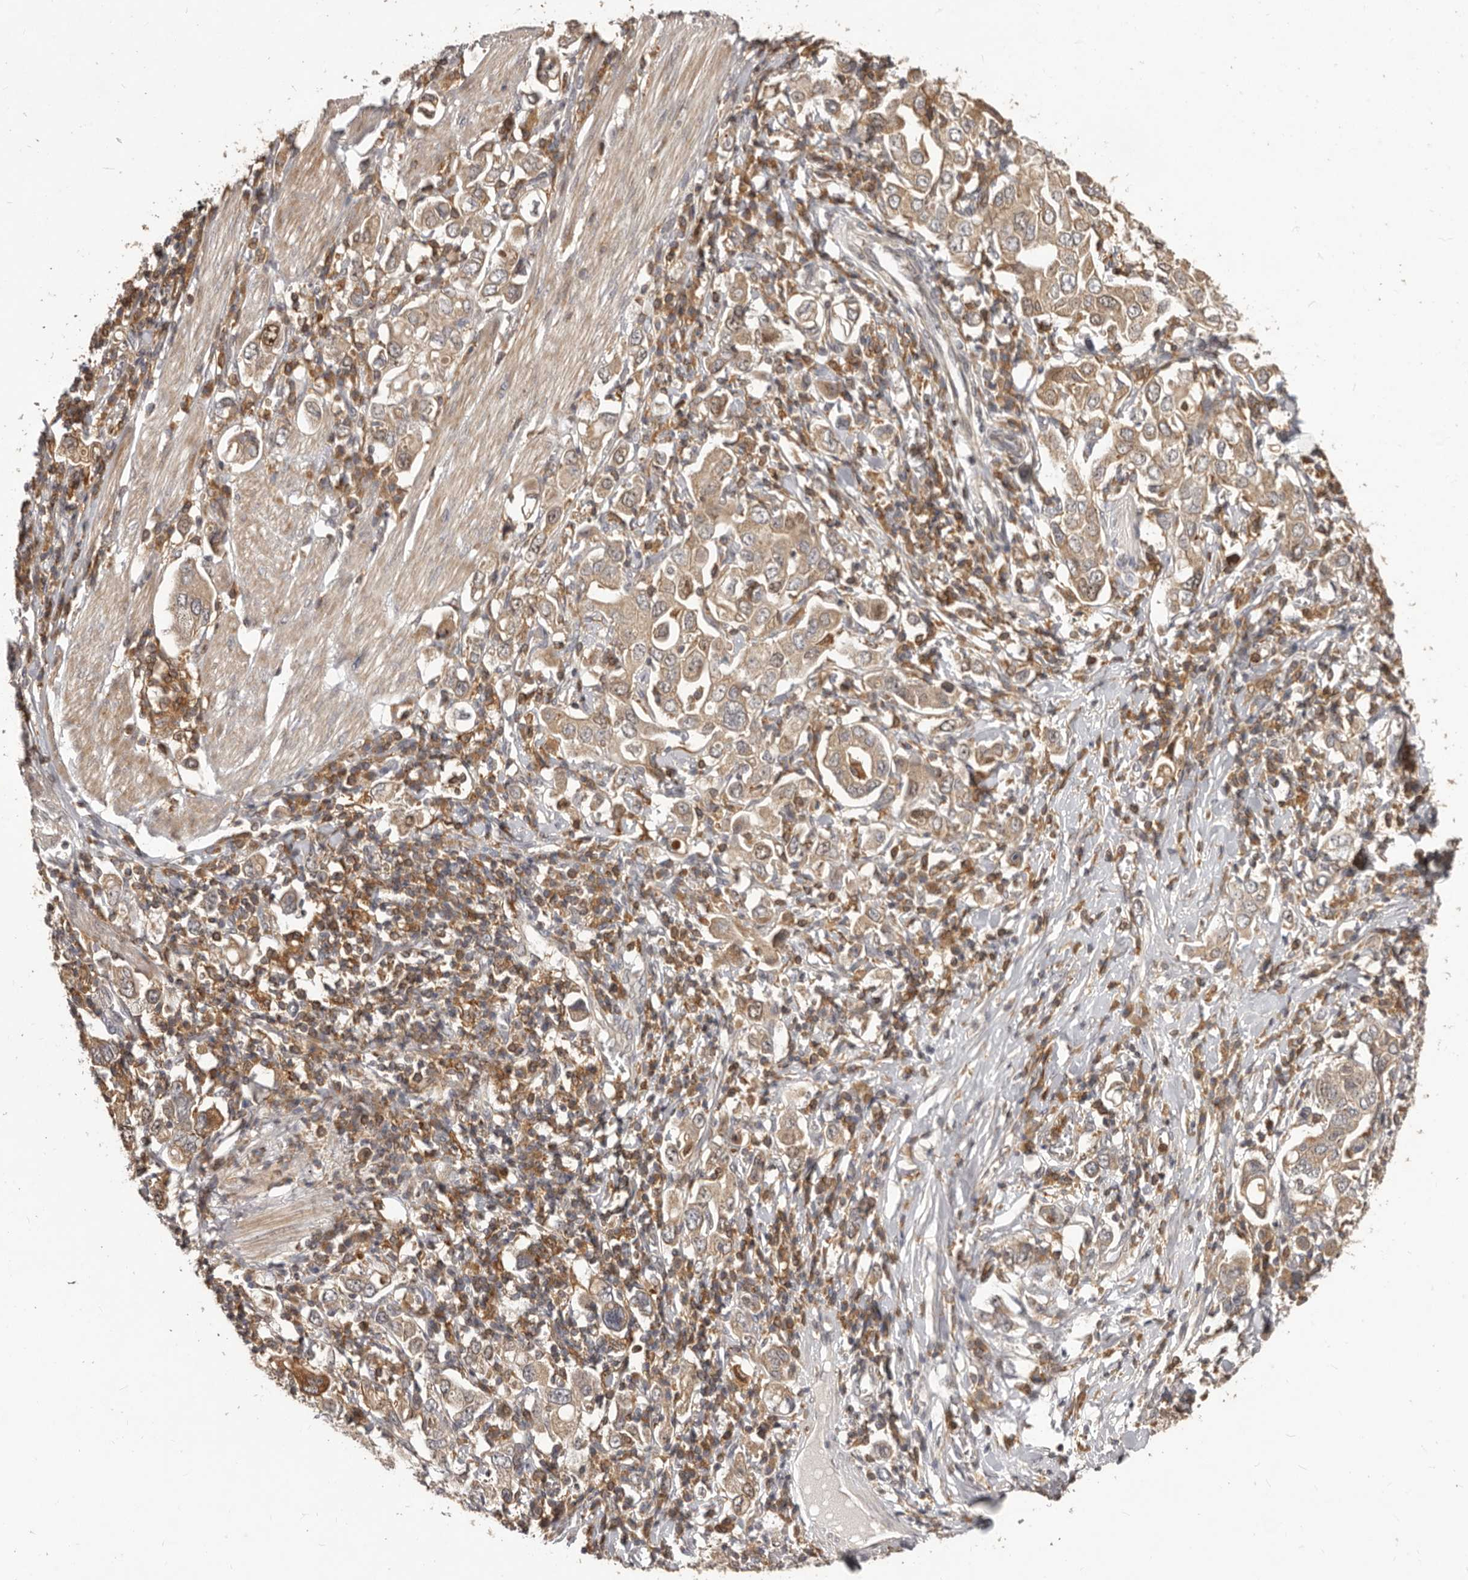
{"staining": {"intensity": "weak", "quantity": ">75%", "location": "cytoplasmic/membranous"}, "tissue": "stomach cancer", "cell_type": "Tumor cells", "image_type": "cancer", "snomed": [{"axis": "morphology", "description": "Adenocarcinoma, NOS"}, {"axis": "topography", "description": "Stomach, upper"}], "caption": "About >75% of tumor cells in human stomach adenocarcinoma display weak cytoplasmic/membranous protein positivity as visualized by brown immunohistochemical staining.", "gene": "RNF187", "patient": {"sex": "male", "age": 62}}